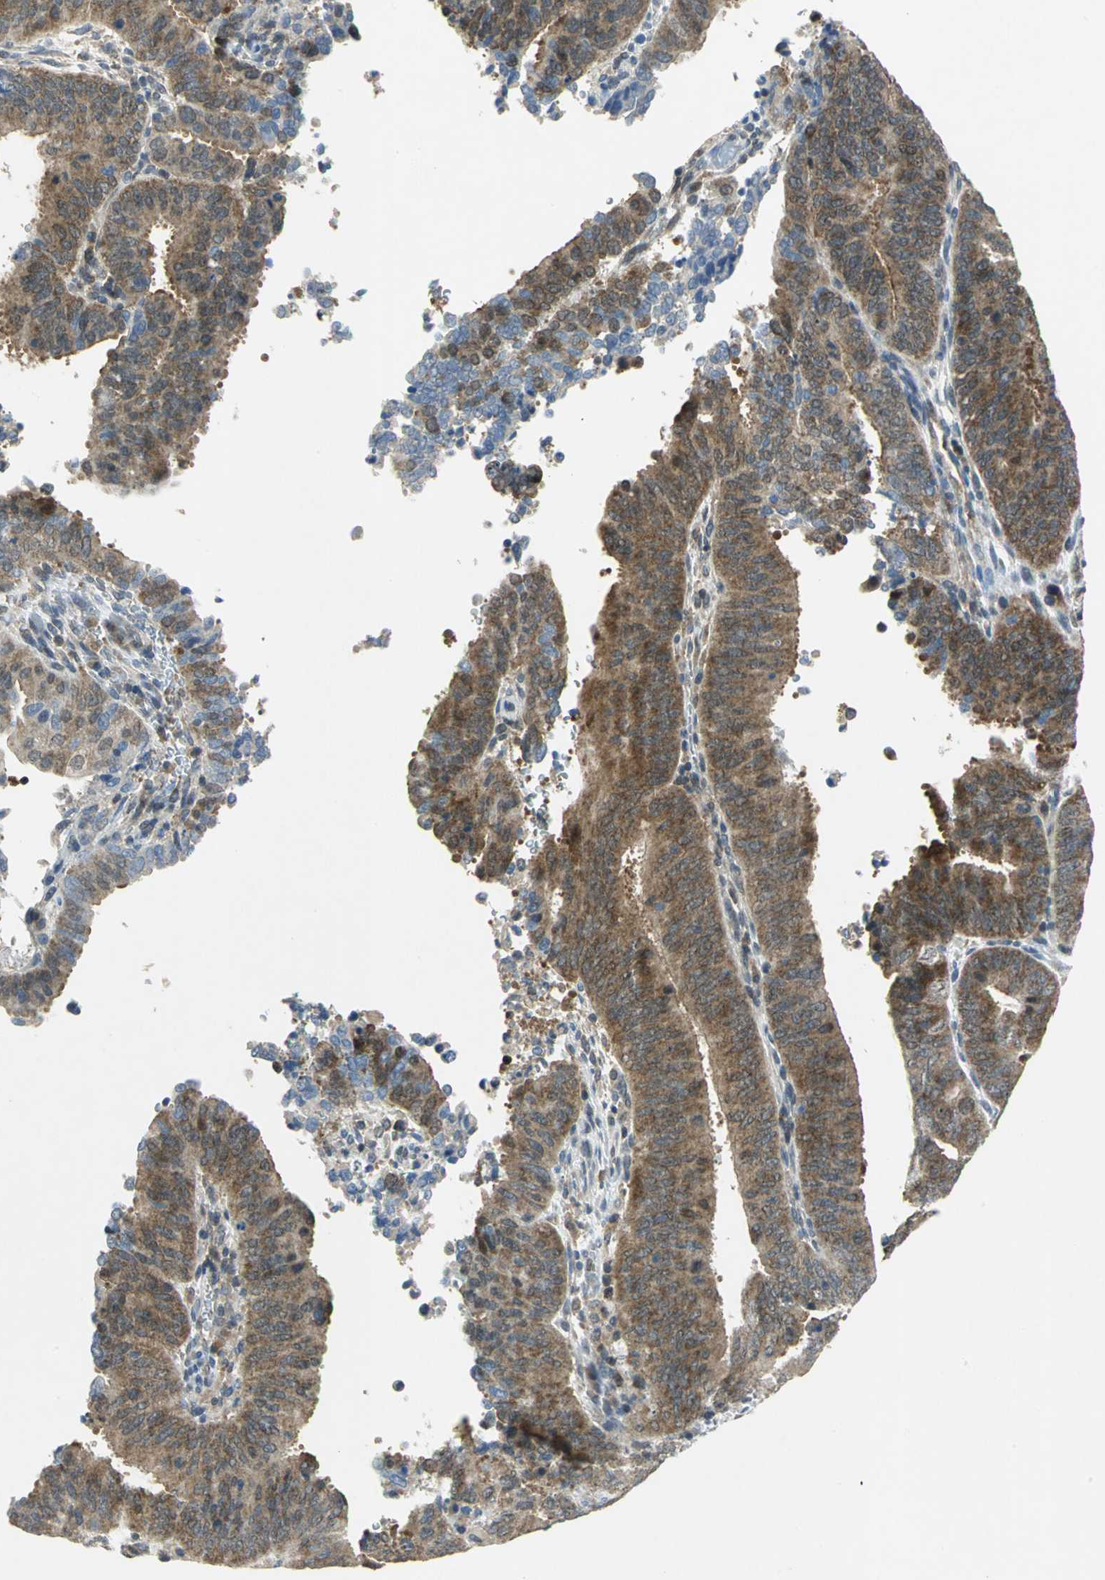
{"staining": {"intensity": "moderate", "quantity": ">75%", "location": "cytoplasmic/membranous"}, "tissue": "cervical cancer", "cell_type": "Tumor cells", "image_type": "cancer", "snomed": [{"axis": "morphology", "description": "Adenocarcinoma, NOS"}, {"axis": "topography", "description": "Cervix"}], "caption": "An IHC image of neoplastic tissue is shown. Protein staining in brown labels moderate cytoplasmic/membranous positivity in cervical adenocarcinoma within tumor cells.", "gene": "PPIA", "patient": {"sex": "female", "age": 44}}